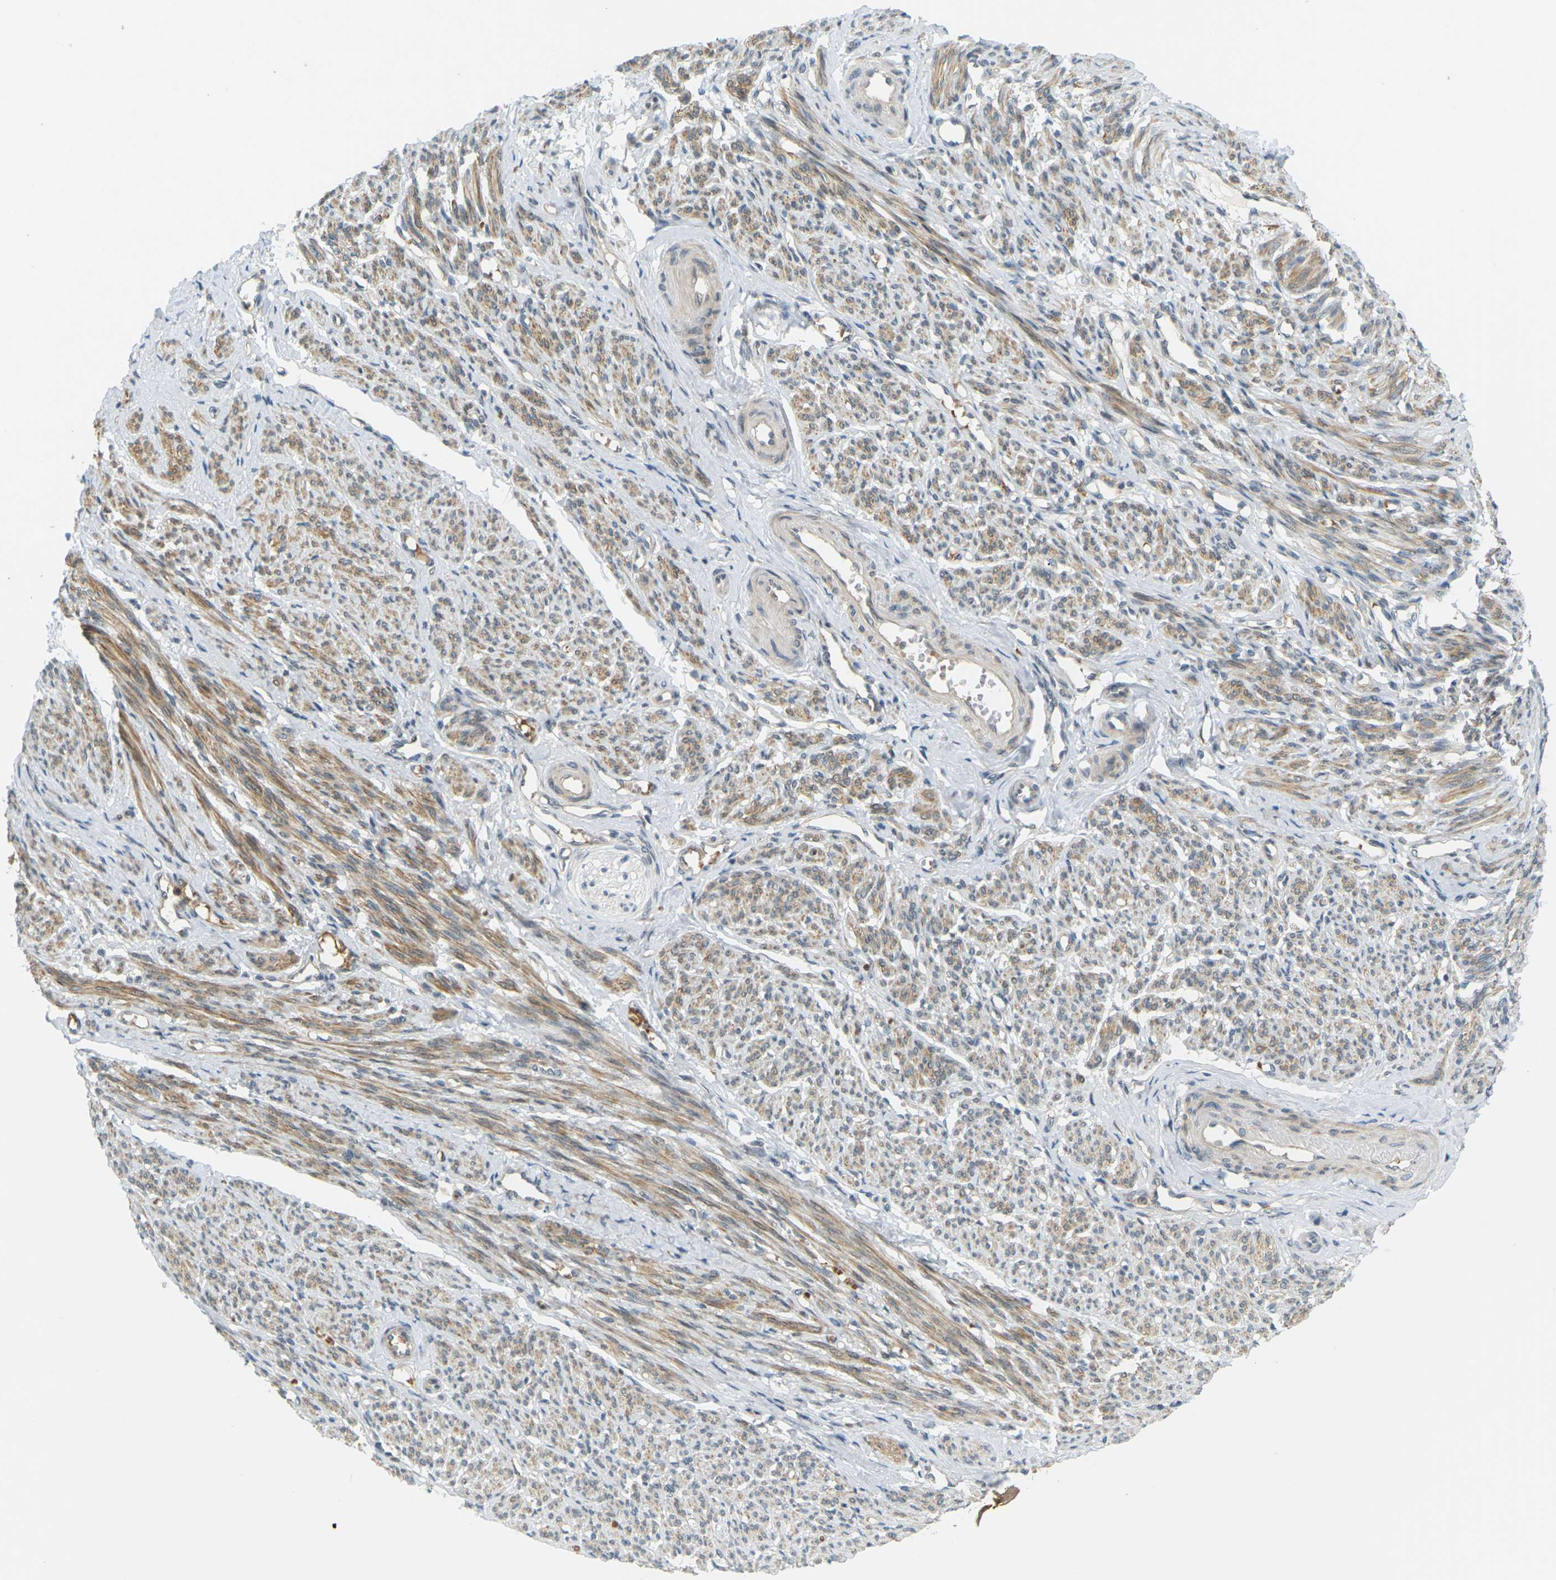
{"staining": {"intensity": "moderate", "quantity": ">75%", "location": "cytoplasmic/membranous"}, "tissue": "smooth muscle", "cell_type": "Smooth muscle cells", "image_type": "normal", "snomed": [{"axis": "morphology", "description": "Normal tissue, NOS"}, {"axis": "topography", "description": "Smooth muscle"}], "caption": "Protein staining shows moderate cytoplasmic/membranous expression in about >75% of smooth muscle cells in unremarkable smooth muscle.", "gene": "SOCS6", "patient": {"sex": "female", "age": 65}}